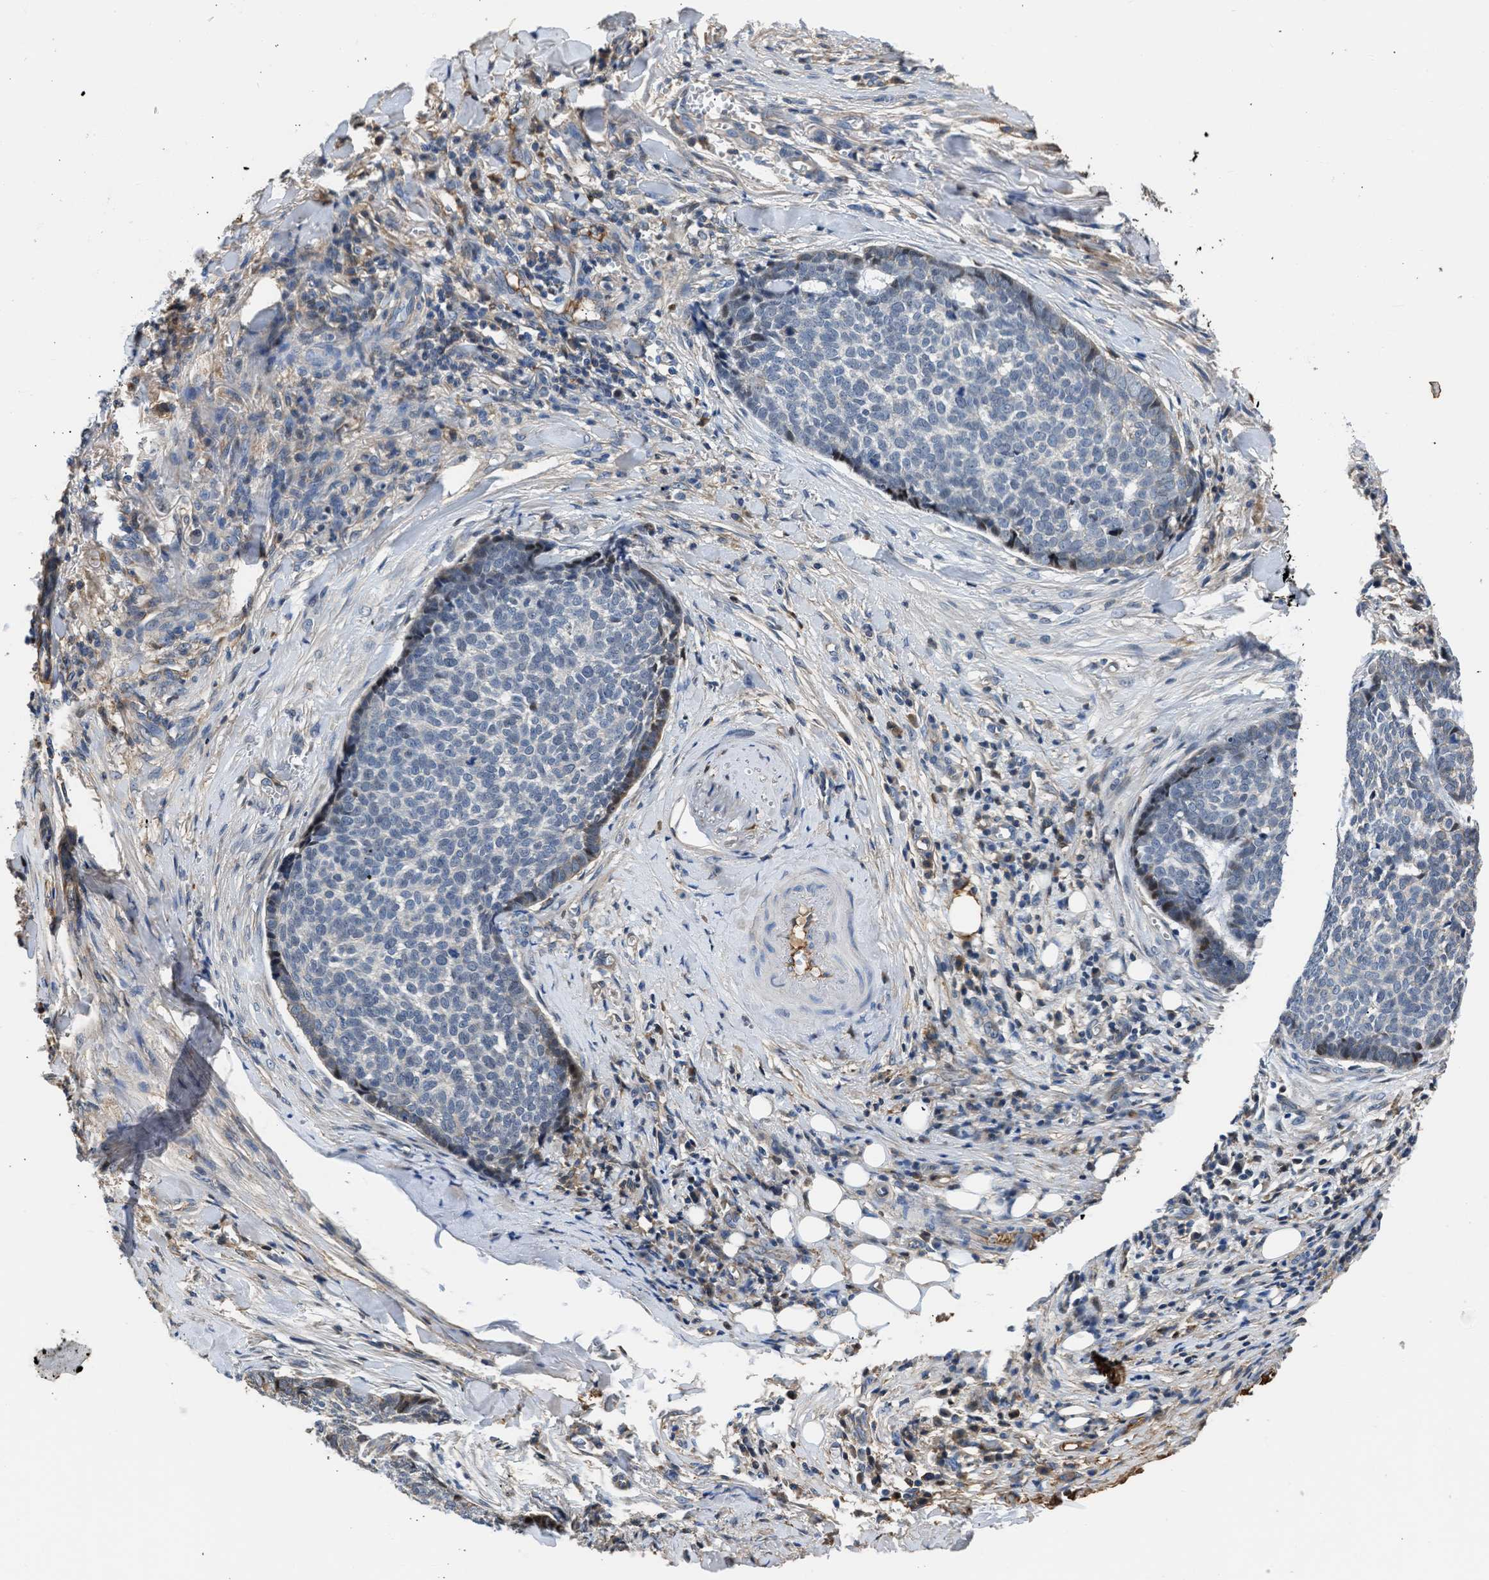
{"staining": {"intensity": "negative", "quantity": "none", "location": "none"}, "tissue": "skin cancer", "cell_type": "Tumor cells", "image_type": "cancer", "snomed": [{"axis": "morphology", "description": "Basal cell carcinoma"}, {"axis": "topography", "description": "Skin"}], "caption": "There is no significant staining in tumor cells of skin basal cell carcinoma.", "gene": "MAS1L", "patient": {"sex": "male", "age": 84}}